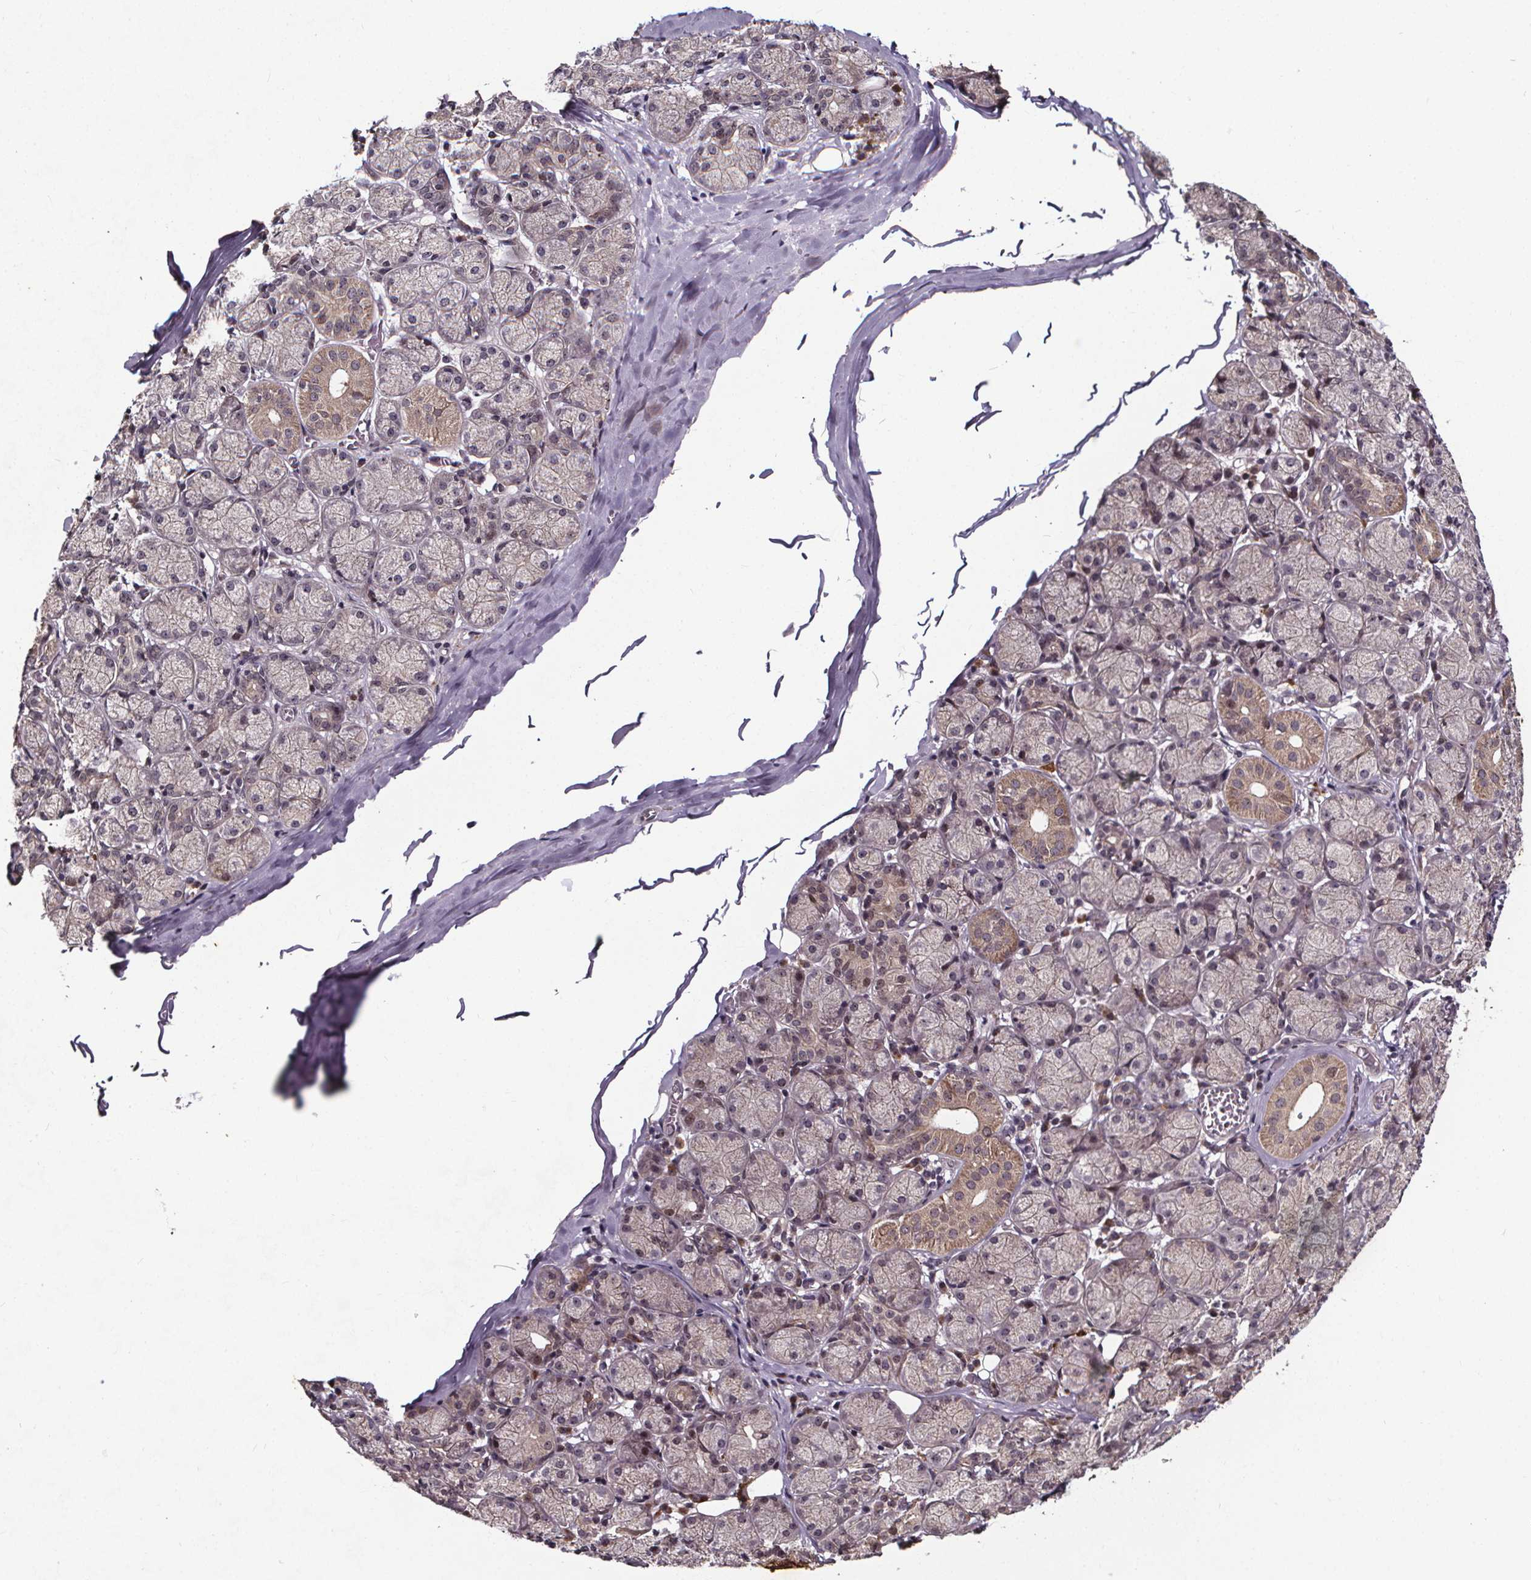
{"staining": {"intensity": "moderate", "quantity": "<25%", "location": "cytoplasmic/membranous,nuclear"}, "tissue": "salivary gland", "cell_type": "Glandular cells", "image_type": "normal", "snomed": [{"axis": "morphology", "description": "Normal tissue, NOS"}, {"axis": "topography", "description": "Salivary gland"}, {"axis": "topography", "description": "Peripheral nerve tissue"}], "caption": "Immunohistochemical staining of benign human salivary gland exhibits moderate cytoplasmic/membranous,nuclear protein staining in approximately <25% of glandular cells. (IHC, brightfield microscopy, high magnification).", "gene": "DDIT3", "patient": {"sex": "female", "age": 24}}